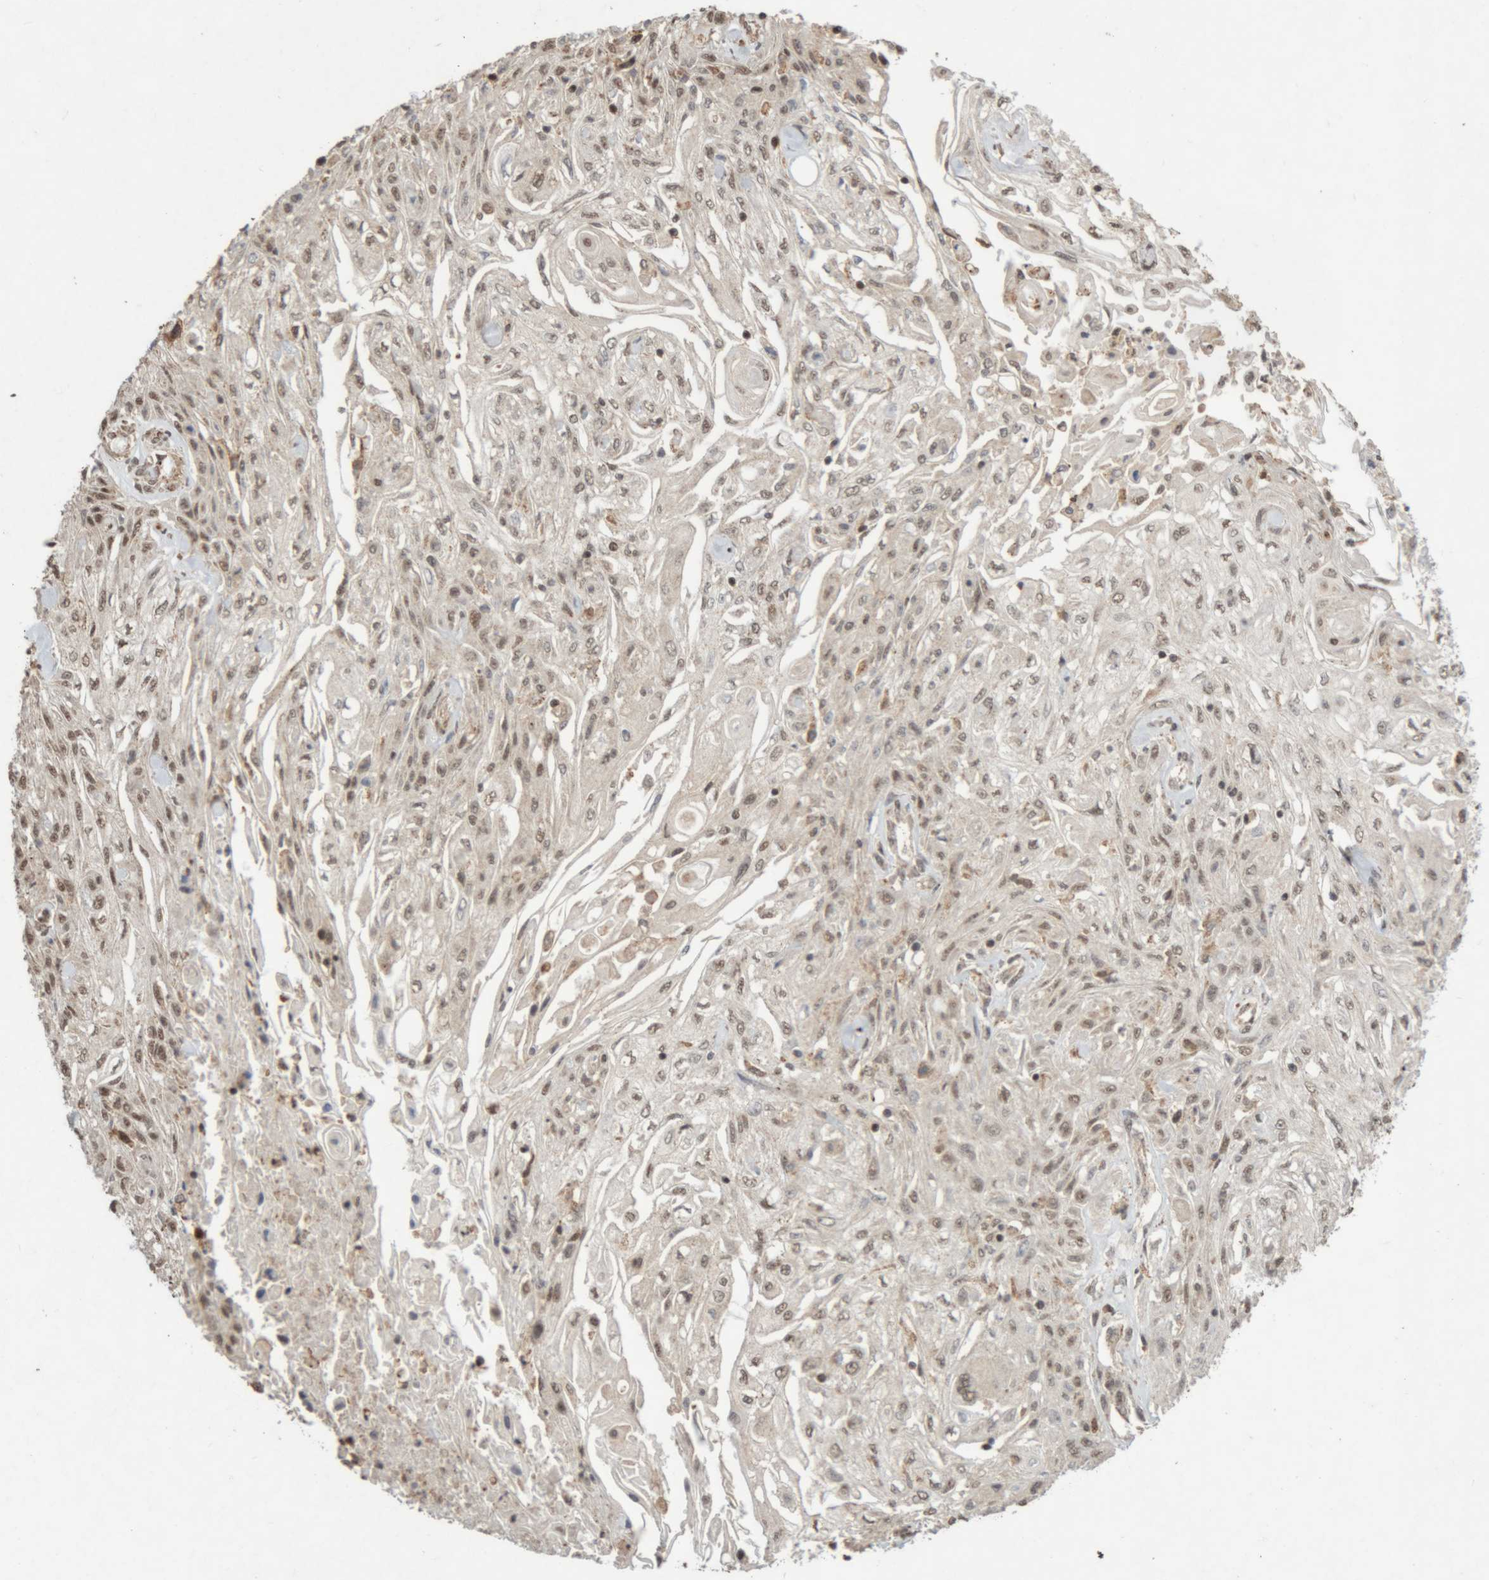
{"staining": {"intensity": "weak", "quantity": "25%-75%", "location": "nuclear"}, "tissue": "skin cancer", "cell_type": "Tumor cells", "image_type": "cancer", "snomed": [{"axis": "morphology", "description": "Squamous cell carcinoma, NOS"}, {"axis": "morphology", "description": "Squamous cell carcinoma, metastatic, NOS"}, {"axis": "topography", "description": "Skin"}, {"axis": "topography", "description": "Lymph node"}], "caption": "Immunohistochemistry (DAB) staining of skin cancer exhibits weak nuclear protein positivity in about 25%-75% of tumor cells. The protein of interest is shown in brown color, while the nuclei are stained blue.", "gene": "KEAP1", "patient": {"sex": "male", "age": 75}}